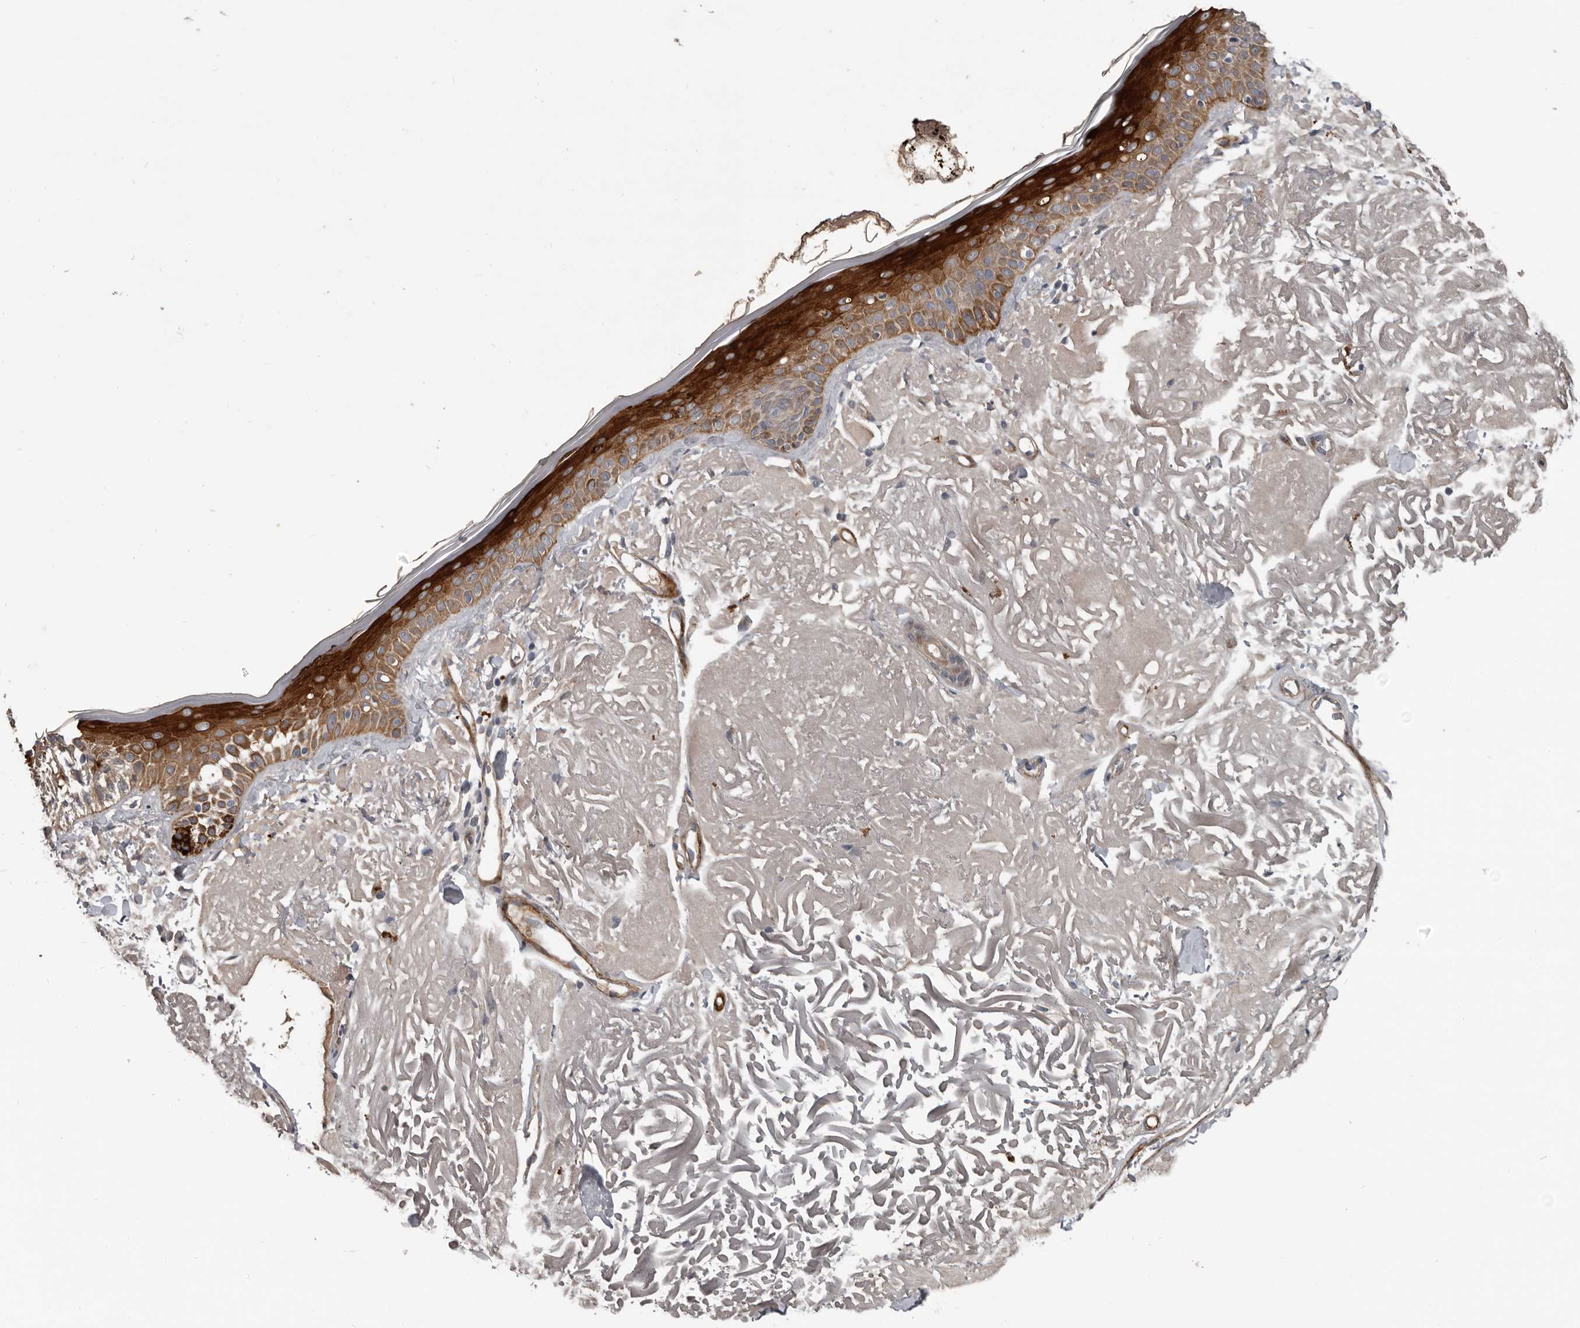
{"staining": {"intensity": "negative", "quantity": "none", "location": "none"}, "tissue": "skin", "cell_type": "Fibroblasts", "image_type": "normal", "snomed": [{"axis": "morphology", "description": "Normal tissue, NOS"}, {"axis": "topography", "description": "Skin"}, {"axis": "topography", "description": "Skeletal muscle"}], "caption": "The micrograph demonstrates no significant expression in fibroblasts of skin.", "gene": "C1orf216", "patient": {"sex": "male", "age": 83}}